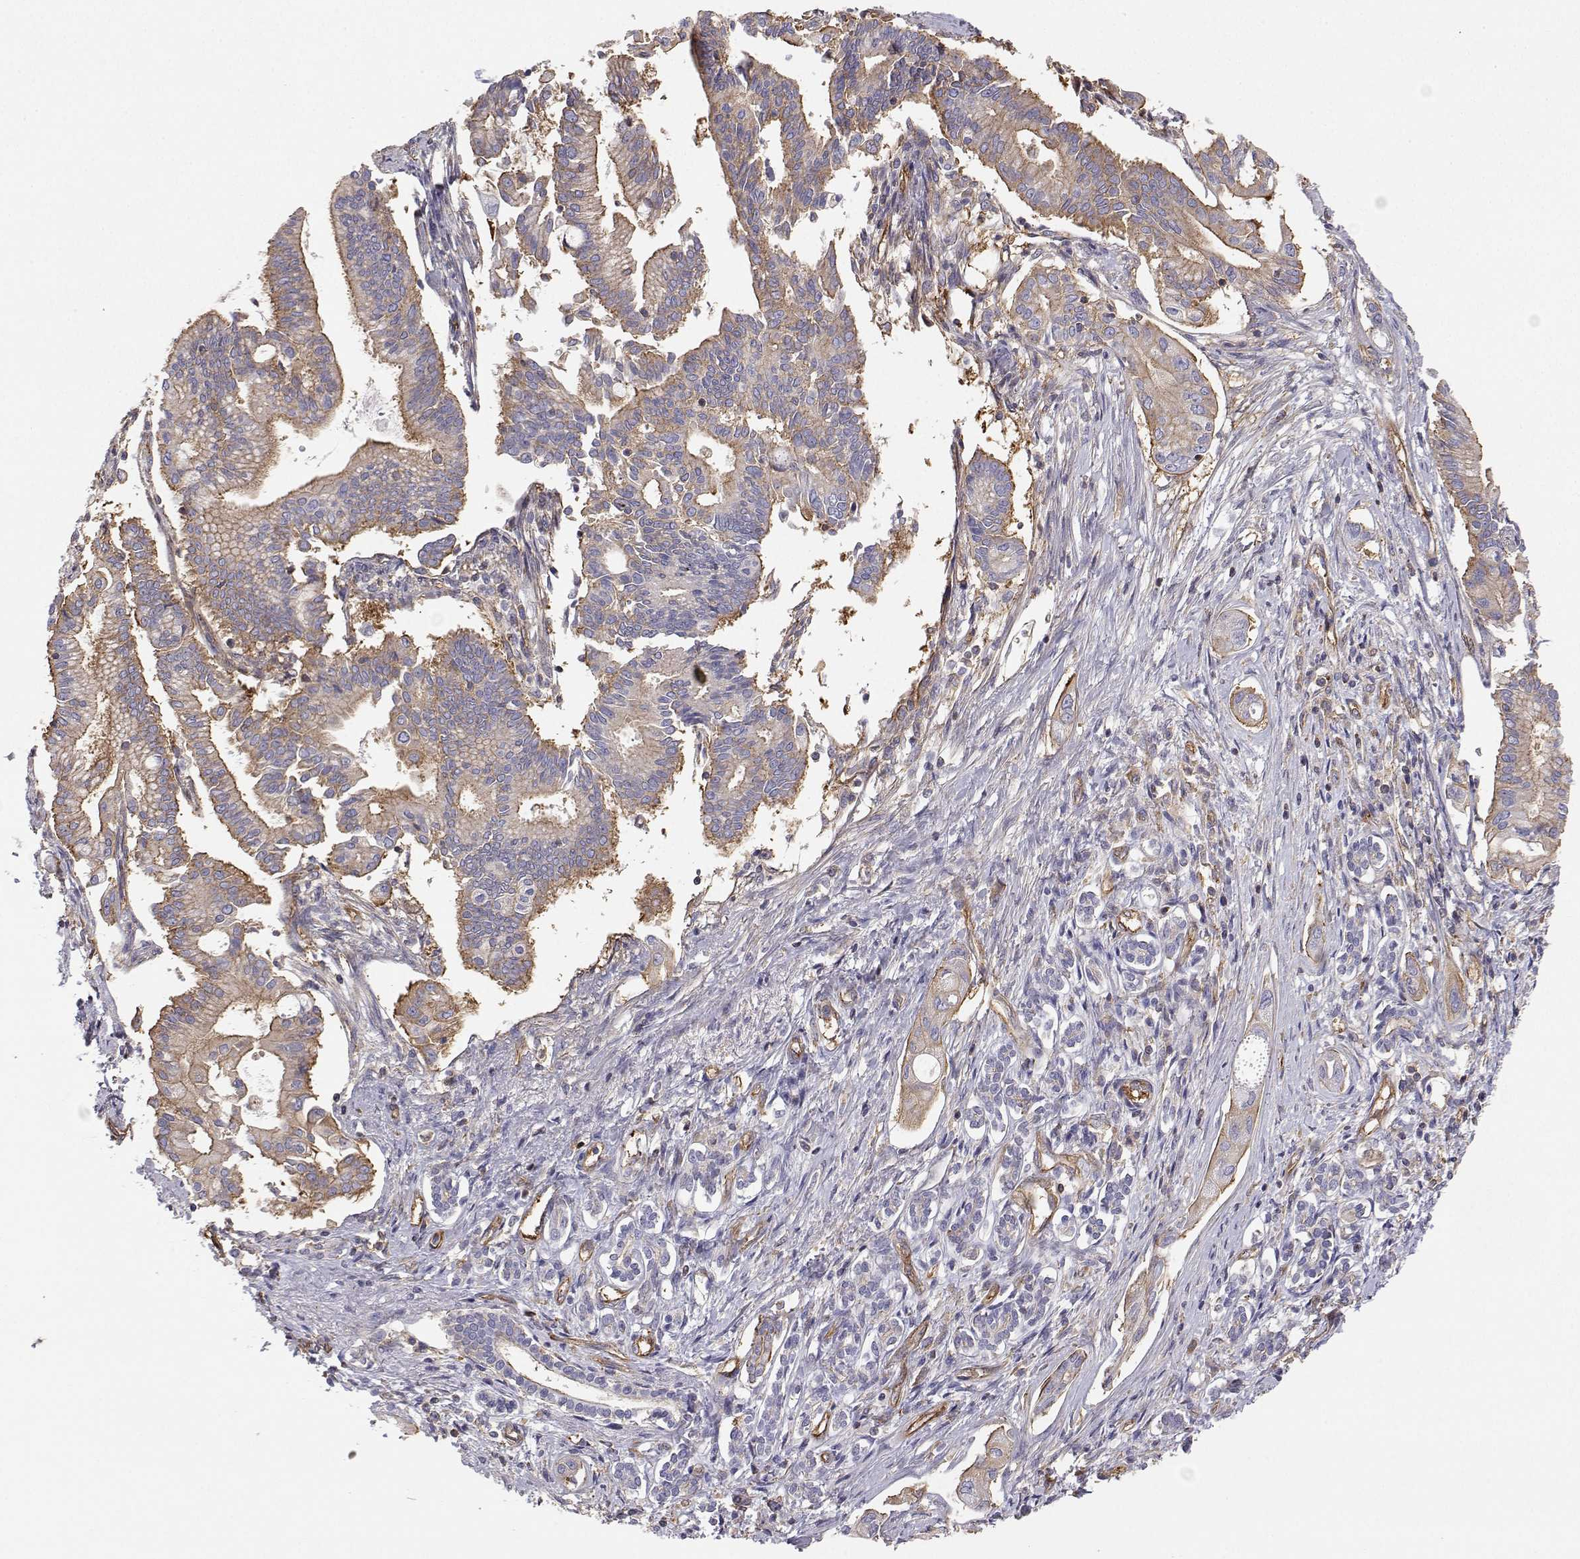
{"staining": {"intensity": "moderate", "quantity": "25%-75%", "location": "cytoplasmic/membranous"}, "tissue": "pancreatic cancer", "cell_type": "Tumor cells", "image_type": "cancer", "snomed": [{"axis": "morphology", "description": "Adenocarcinoma, NOS"}, {"axis": "topography", "description": "Pancreas"}], "caption": "Immunohistochemical staining of human adenocarcinoma (pancreatic) reveals moderate cytoplasmic/membranous protein expression in approximately 25%-75% of tumor cells.", "gene": "MYH9", "patient": {"sex": "female", "age": 68}}